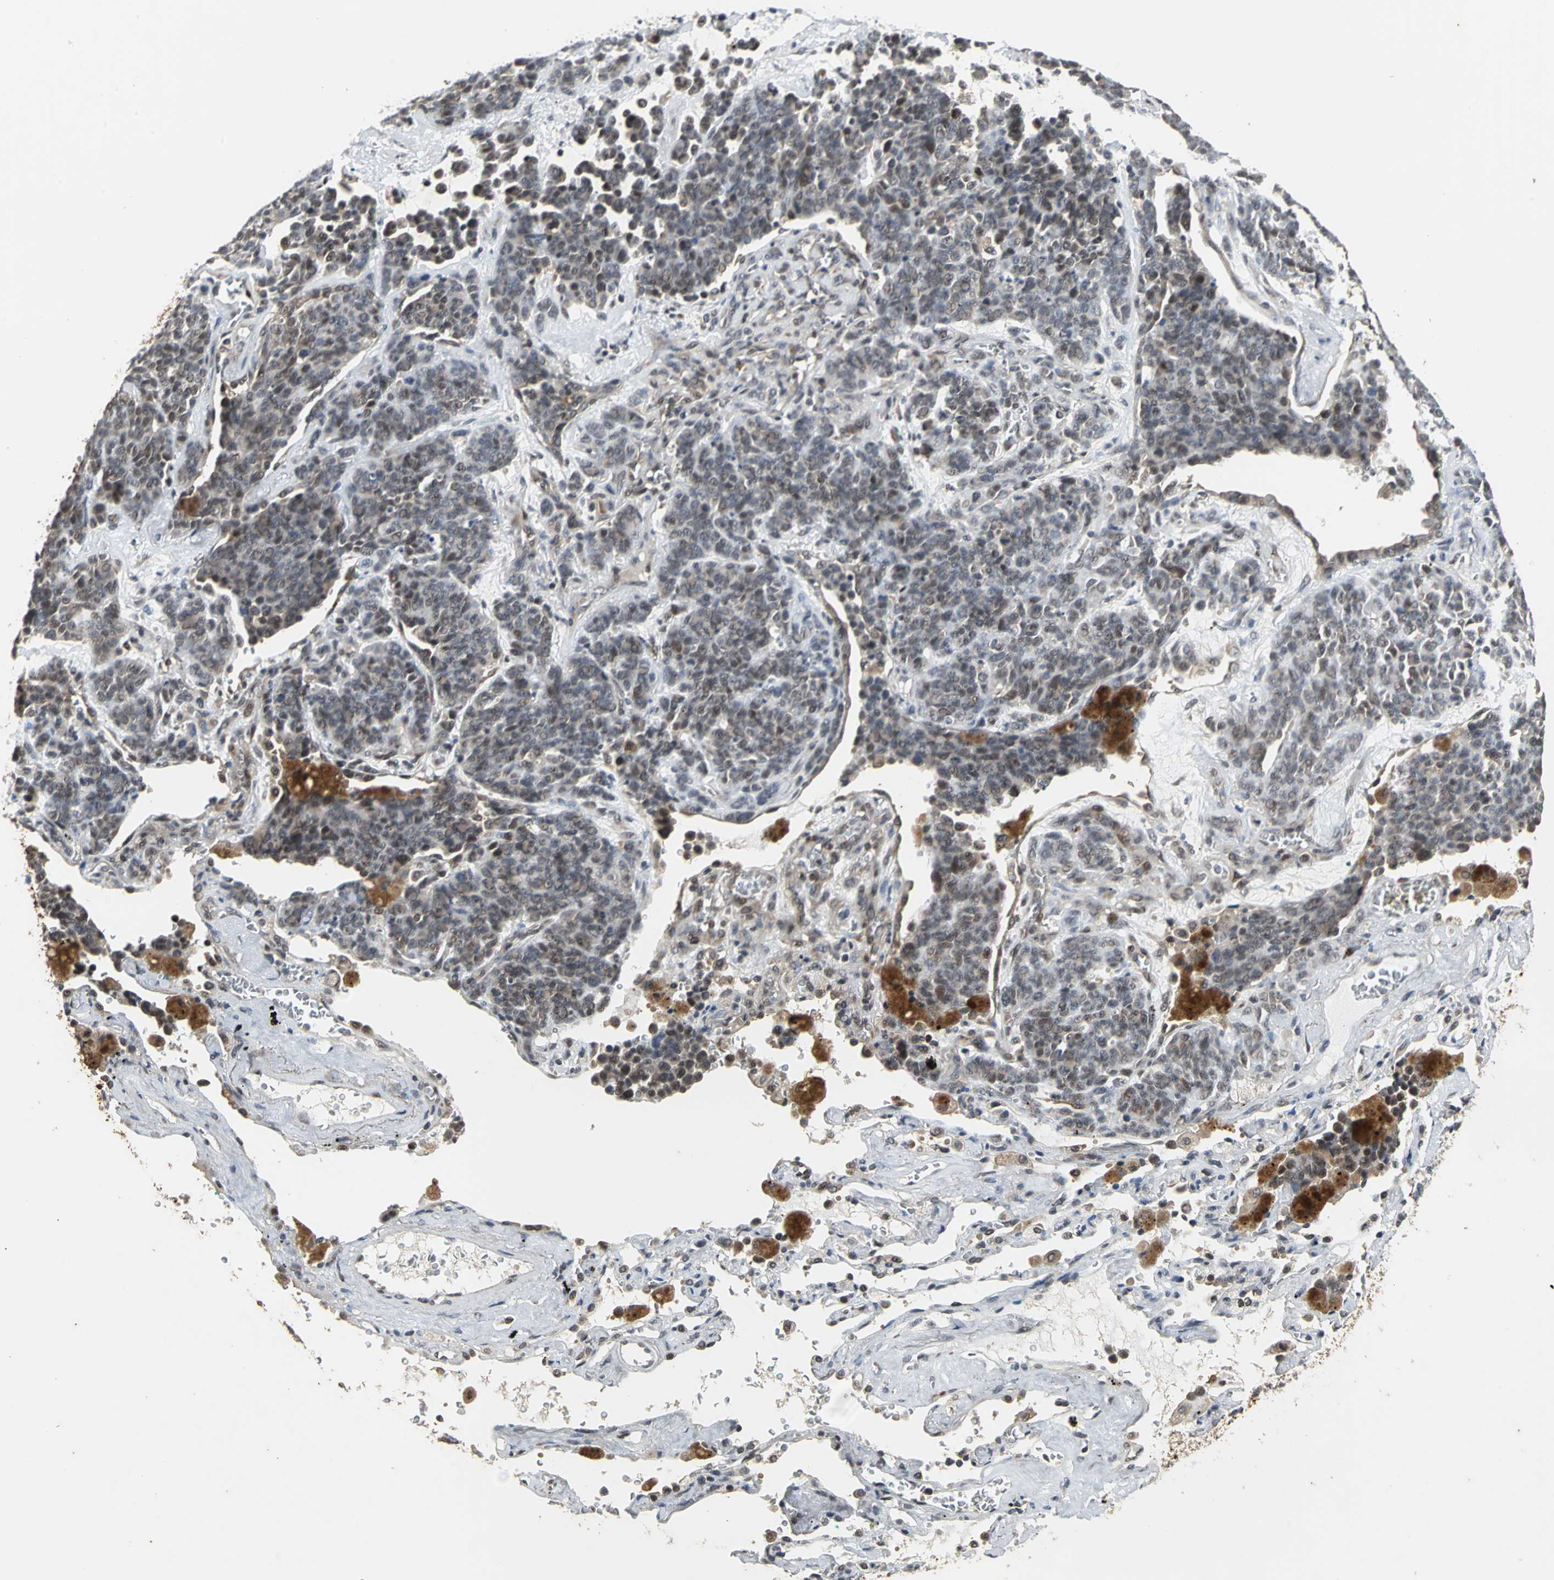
{"staining": {"intensity": "weak", "quantity": ">75%", "location": "cytoplasmic/membranous"}, "tissue": "lung cancer", "cell_type": "Tumor cells", "image_type": "cancer", "snomed": [{"axis": "morphology", "description": "Neoplasm, malignant, NOS"}, {"axis": "topography", "description": "Lung"}], "caption": "Weak cytoplasmic/membranous staining for a protein is seen in about >75% of tumor cells of lung malignant neoplasm using IHC.", "gene": "NOTCH3", "patient": {"sex": "female", "age": 58}}